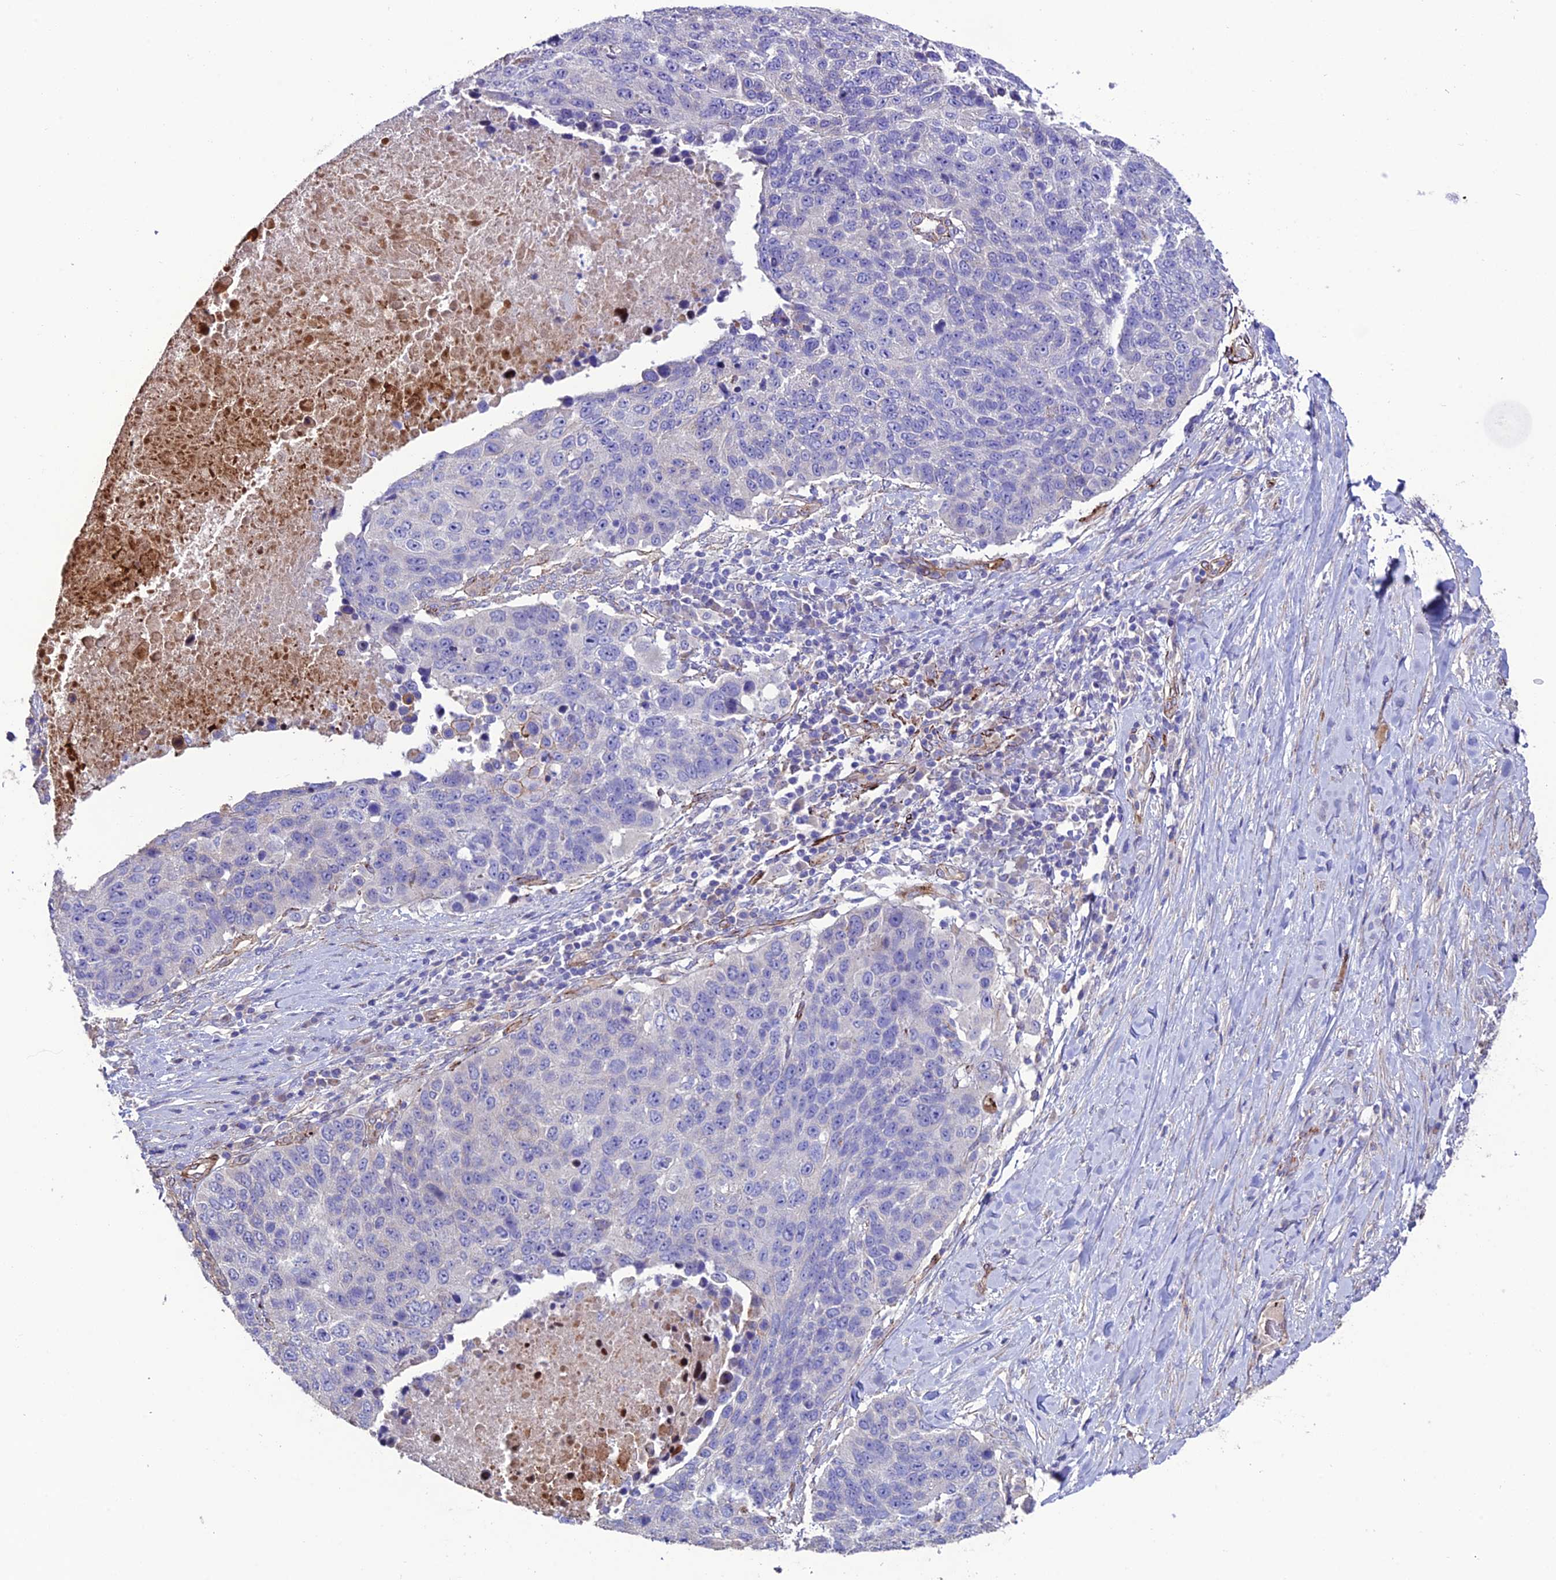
{"staining": {"intensity": "negative", "quantity": "none", "location": "none"}, "tissue": "lung cancer", "cell_type": "Tumor cells", "image_type": "cancer", "snomed": [{"axis": "morphology", "description": "Normal tissue, NOS"}, {"axis": "morphology", "description": "Squamous cell carcinoma, NOS"}, {"axis": "topography", "description": "Lymph node"}, {"axis": "topography", "description": "Lung"}], "caption": "A high-resolution image shows immunohistochemistry staining of lung cancer (squamous cell carcinoma), which exhibits no significant expression in tumor cells.", "gene": "REX1BD", "patient": {"sex": "male", "age": 66}}